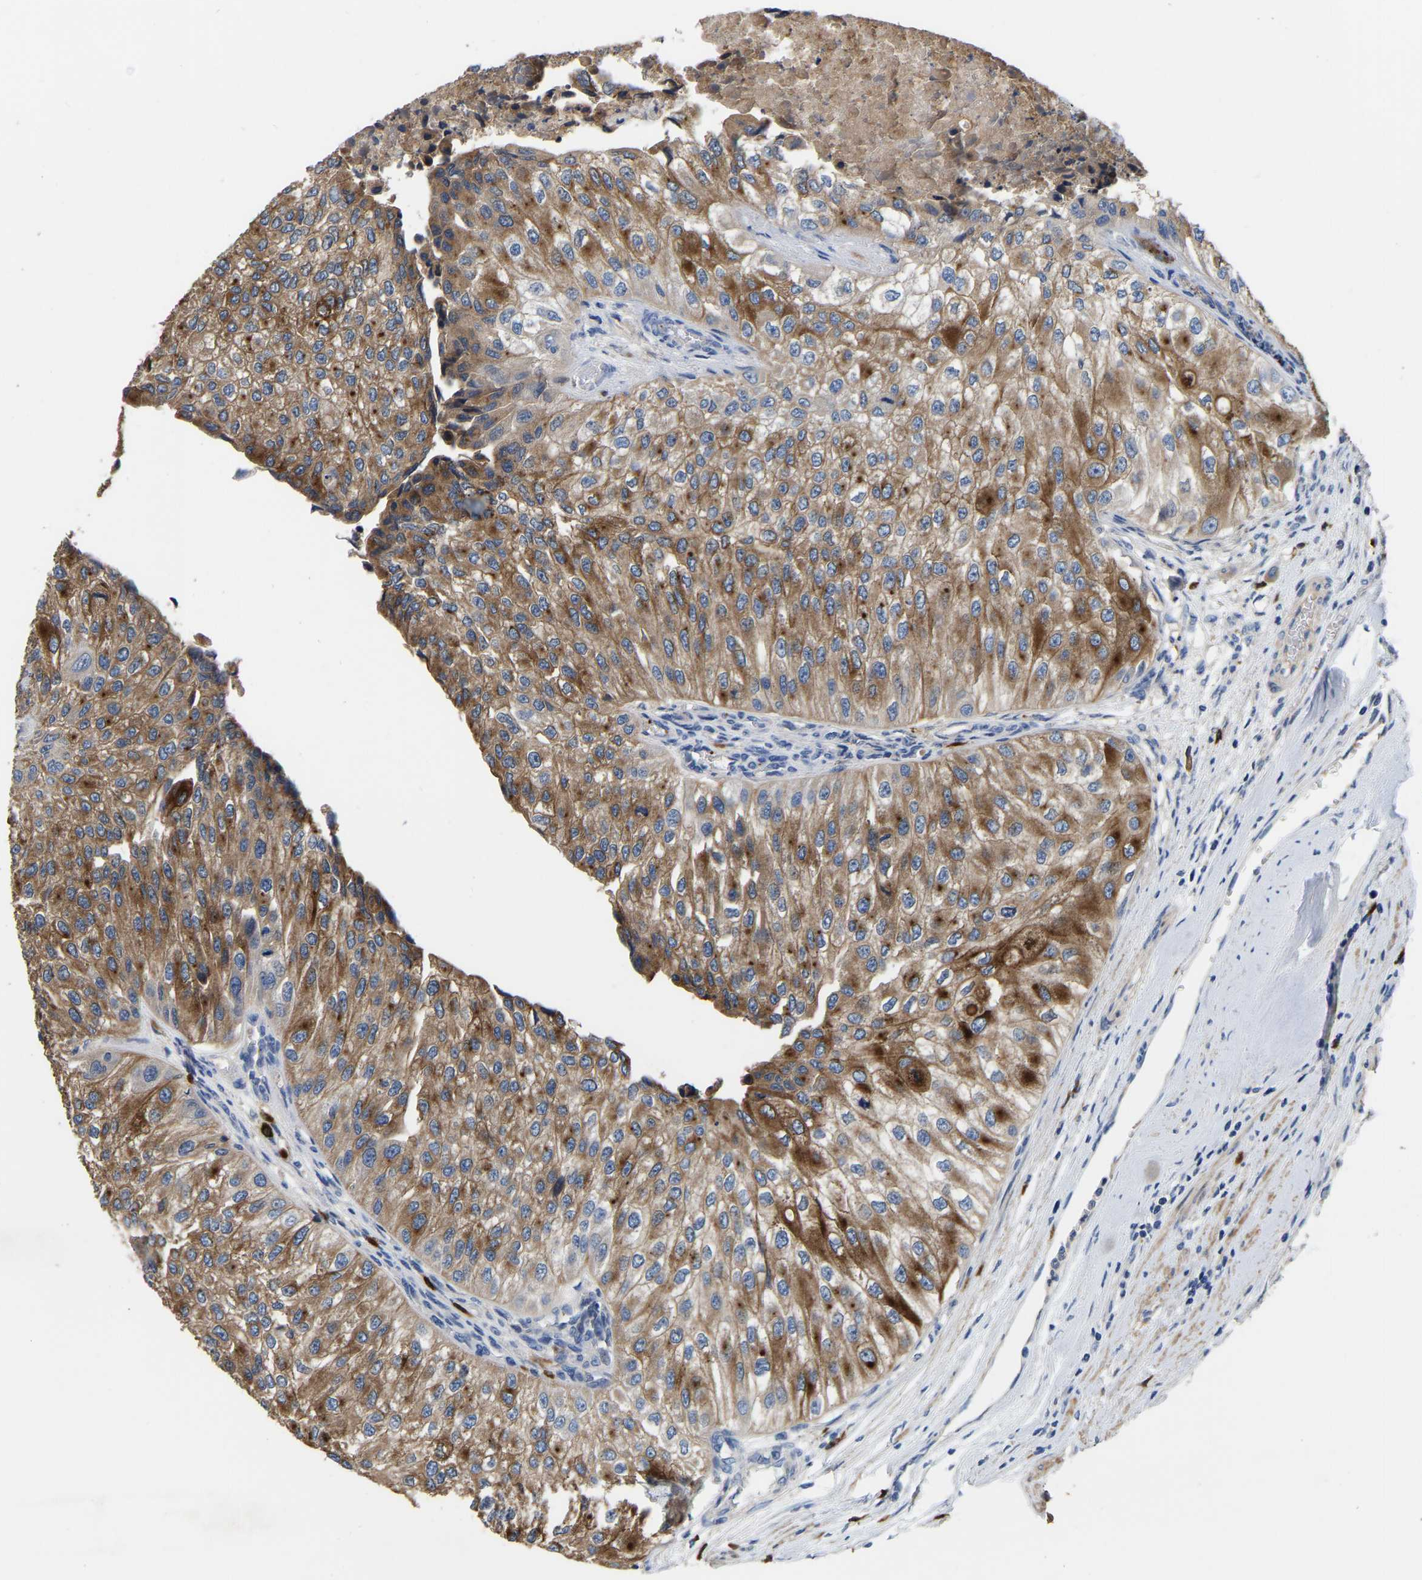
{"staining": {"intensity": "moderate", "quantity": ">75%", "location": "cytoplasmic/membranous"}, "tissue": "urothelial cancer", "cell_type": "Tumor cells", "image_type": "cancer", "snomed": [{"axis": "morphology", "description": "Urothelial carcinoma, High grade"}, {"axis": "topography", "description": "Kidney"}, {"axis": "topography", "description": "Urinary bladder"}], "caption": "Tumor cells display medium levels of moderate cytoplasmic/membranous positivity in about >75% of cells in human high-grade urothelial carcinoma.", "gene": "RAB27B", "patient": {"sex": "male", "age": 77}}